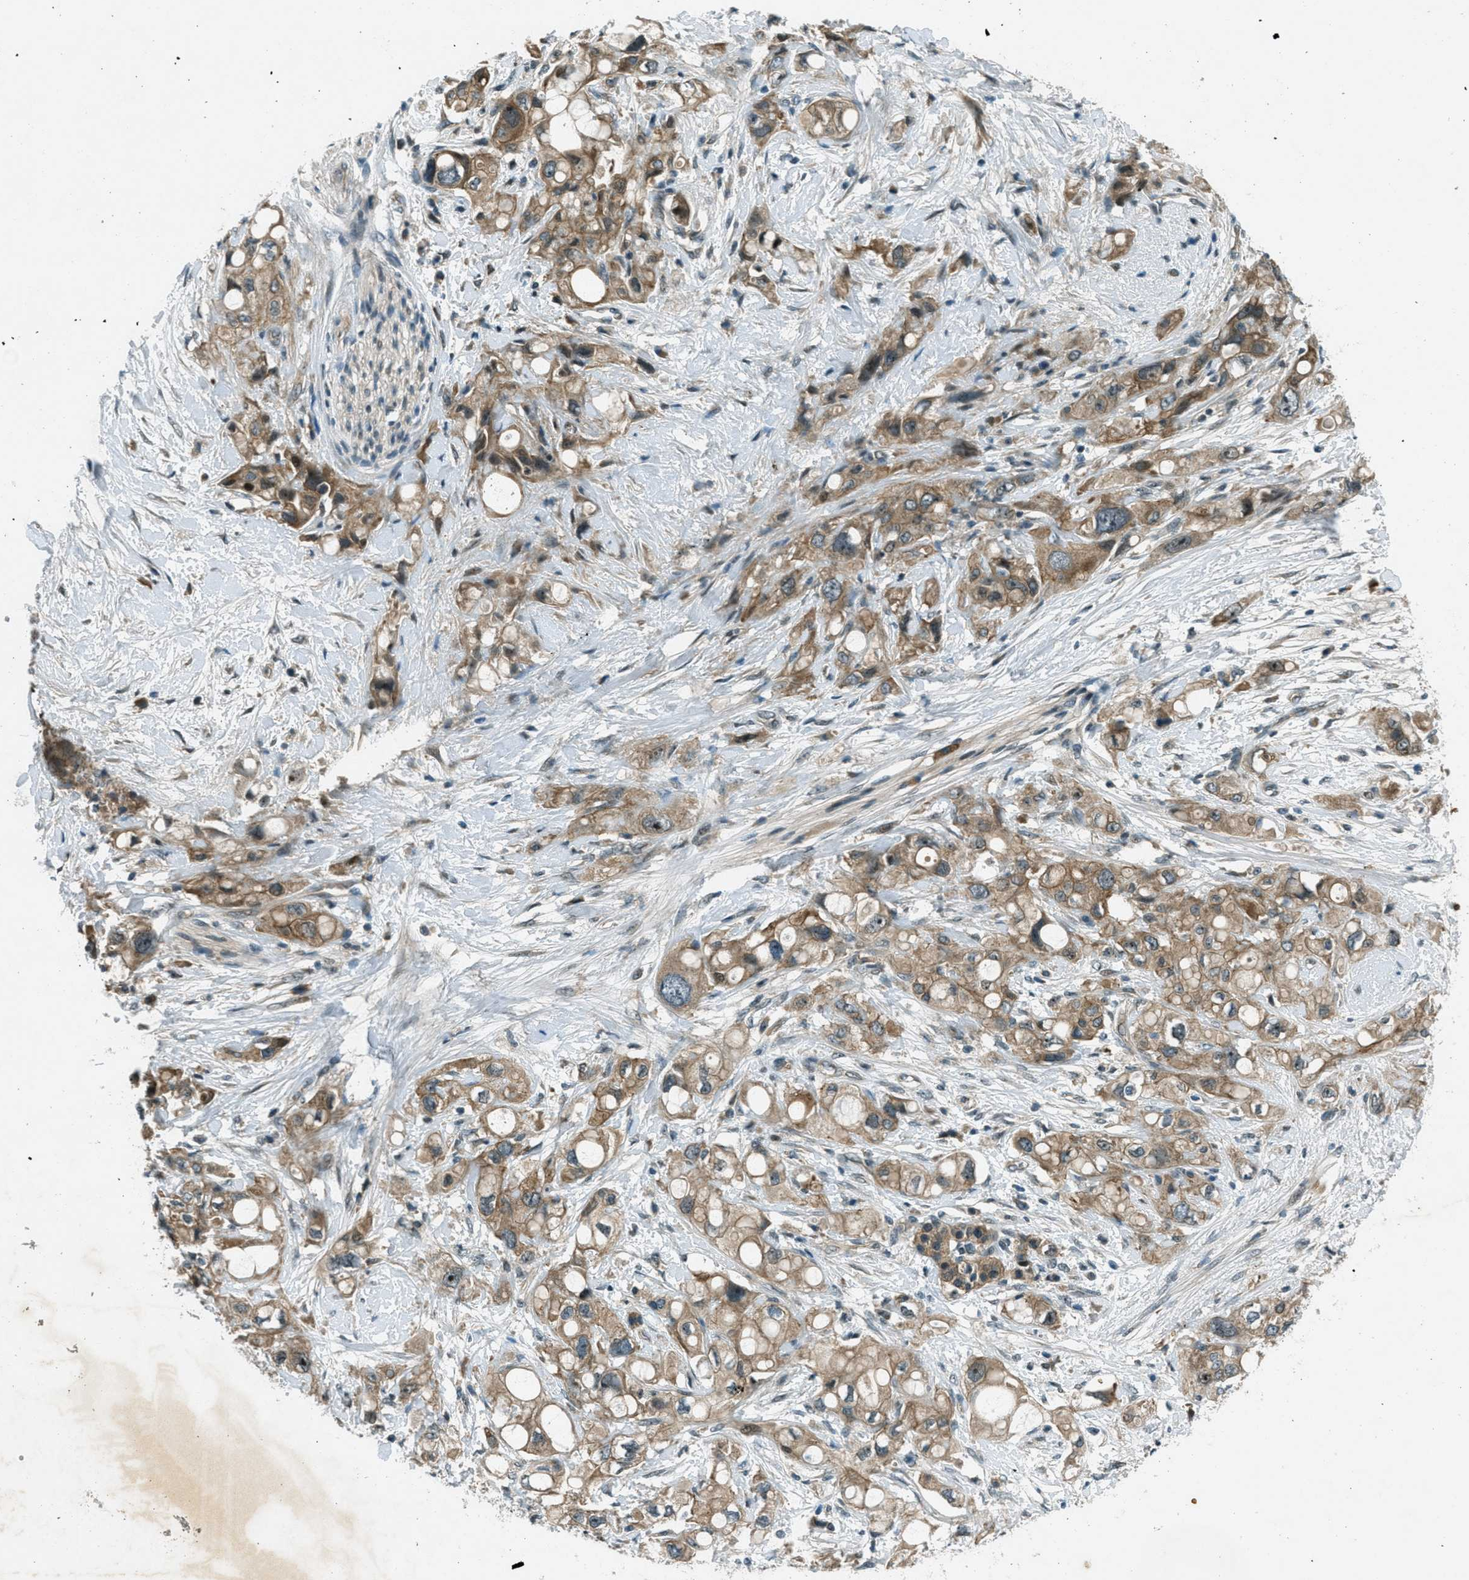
{"staining": {"intensity": "moderate", "quantity": ">75%", "location": "cytoplasmic/membranous"}, "tissue": "pancreatic cancer", "cell_type": "Tumor cells", "image_type": "cancer", "snomed": [{"axis": "morphology", "description": "Adenocarcinoma, NOS"}, {"axis": "topography", "description": "Pancreas"}], "caption": "Moderate cytoplasmic/membranous expression is seen in about >75% of tumor cells in pancreatic adenocarcinoma.", "gene": "STK11", "patient": {"sex": "female", "age": 56}}